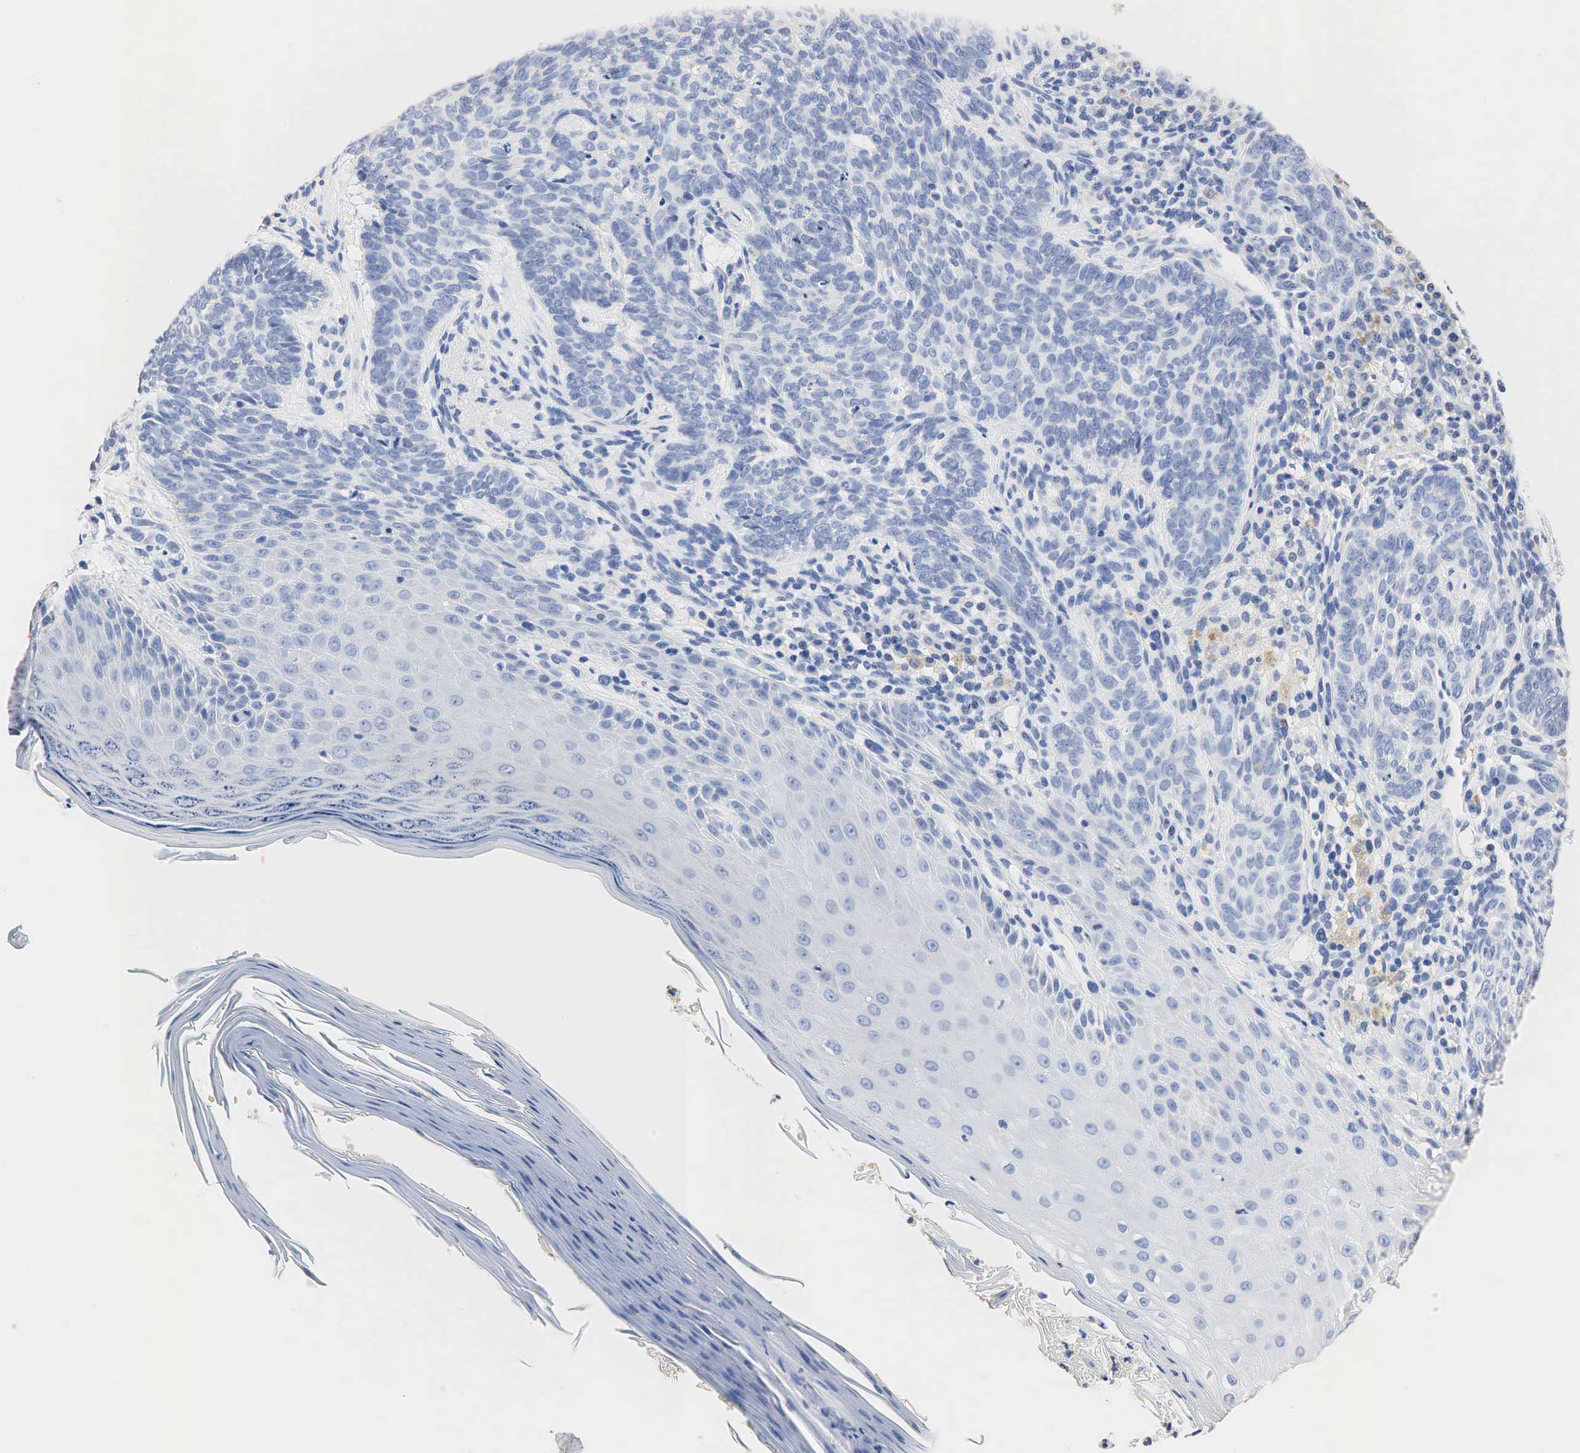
{"staining": {"intensity": "negative", "quantity": "none", "location": "none"}, "tissue": "skin cancer", "cell_type": "Tumor cells", "image_type": "cancer", "snomed": [{"axis": "morphology", "description": "Normal tissue, NOS"}, {"axis": "morphology", "description": "Basal cell carcinoma"}, {"axis": "topography", "description": "Skin"}], "caption": "DAB (3,3'-diaminobenzidine) immunohistochemical staining of skin cancer (basal cell carcinoma) shows no significant positivity in tumor cells.", "gene": "SST", "patient": {"sex": "male", "age": 74}}